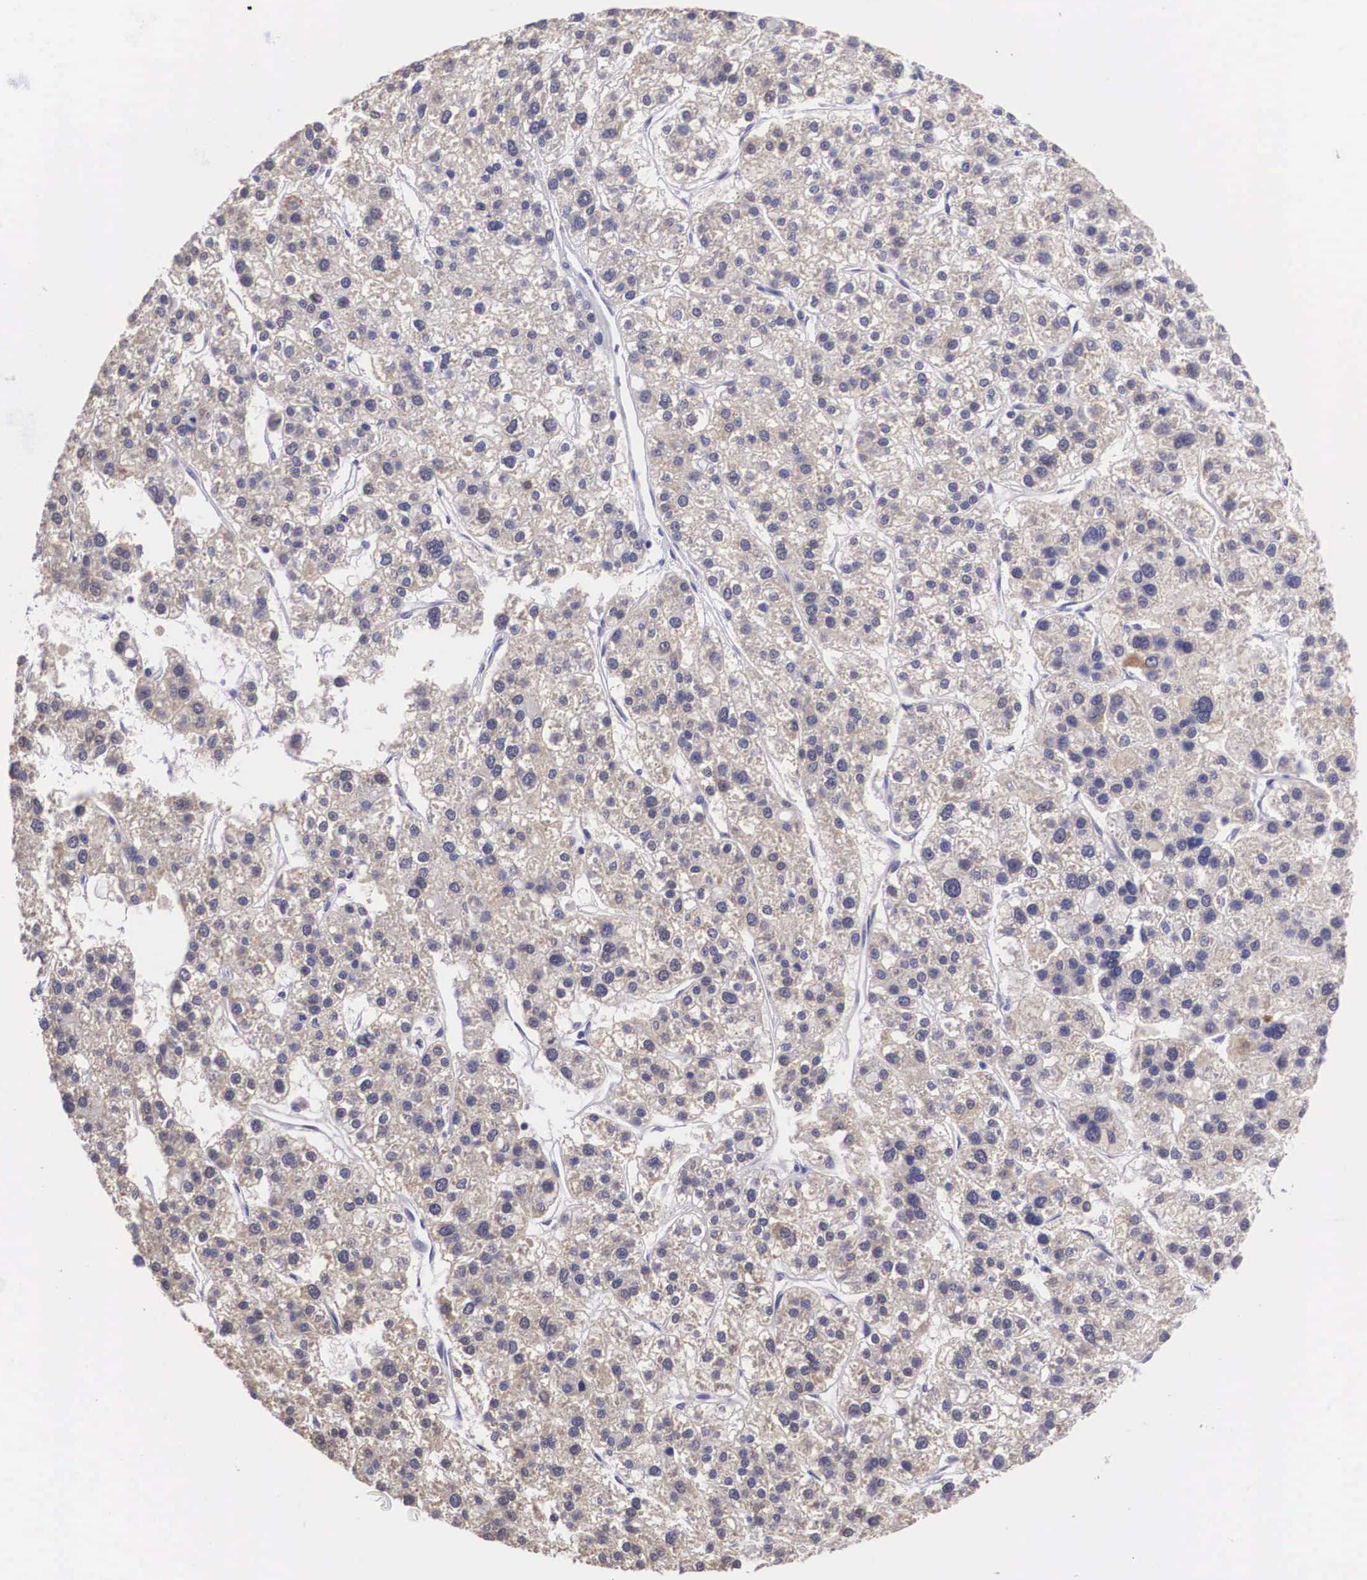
{"staining": {"intensity": "moderate", "quantity": "25%-75%", "location": "cytoplasmic/membranous"}, "tissue": "liver cancer", "cell_type": "Tumor cells", "image_type": "cancer", "snomed": [{"axis": "morphology", "description": "Carcinoma, Hepatocellular, NOS"}, {"axis": "topography", "description": "Liver"}], "caption": "About 25%-75% of tumor cells in liver cancer exhibit moderate cytoplasmic/membranous protein positivity as visualized by brown immunohistochemical staining.", "gene": "ARG2", "patient": {"sex": "female", "age": 85}}